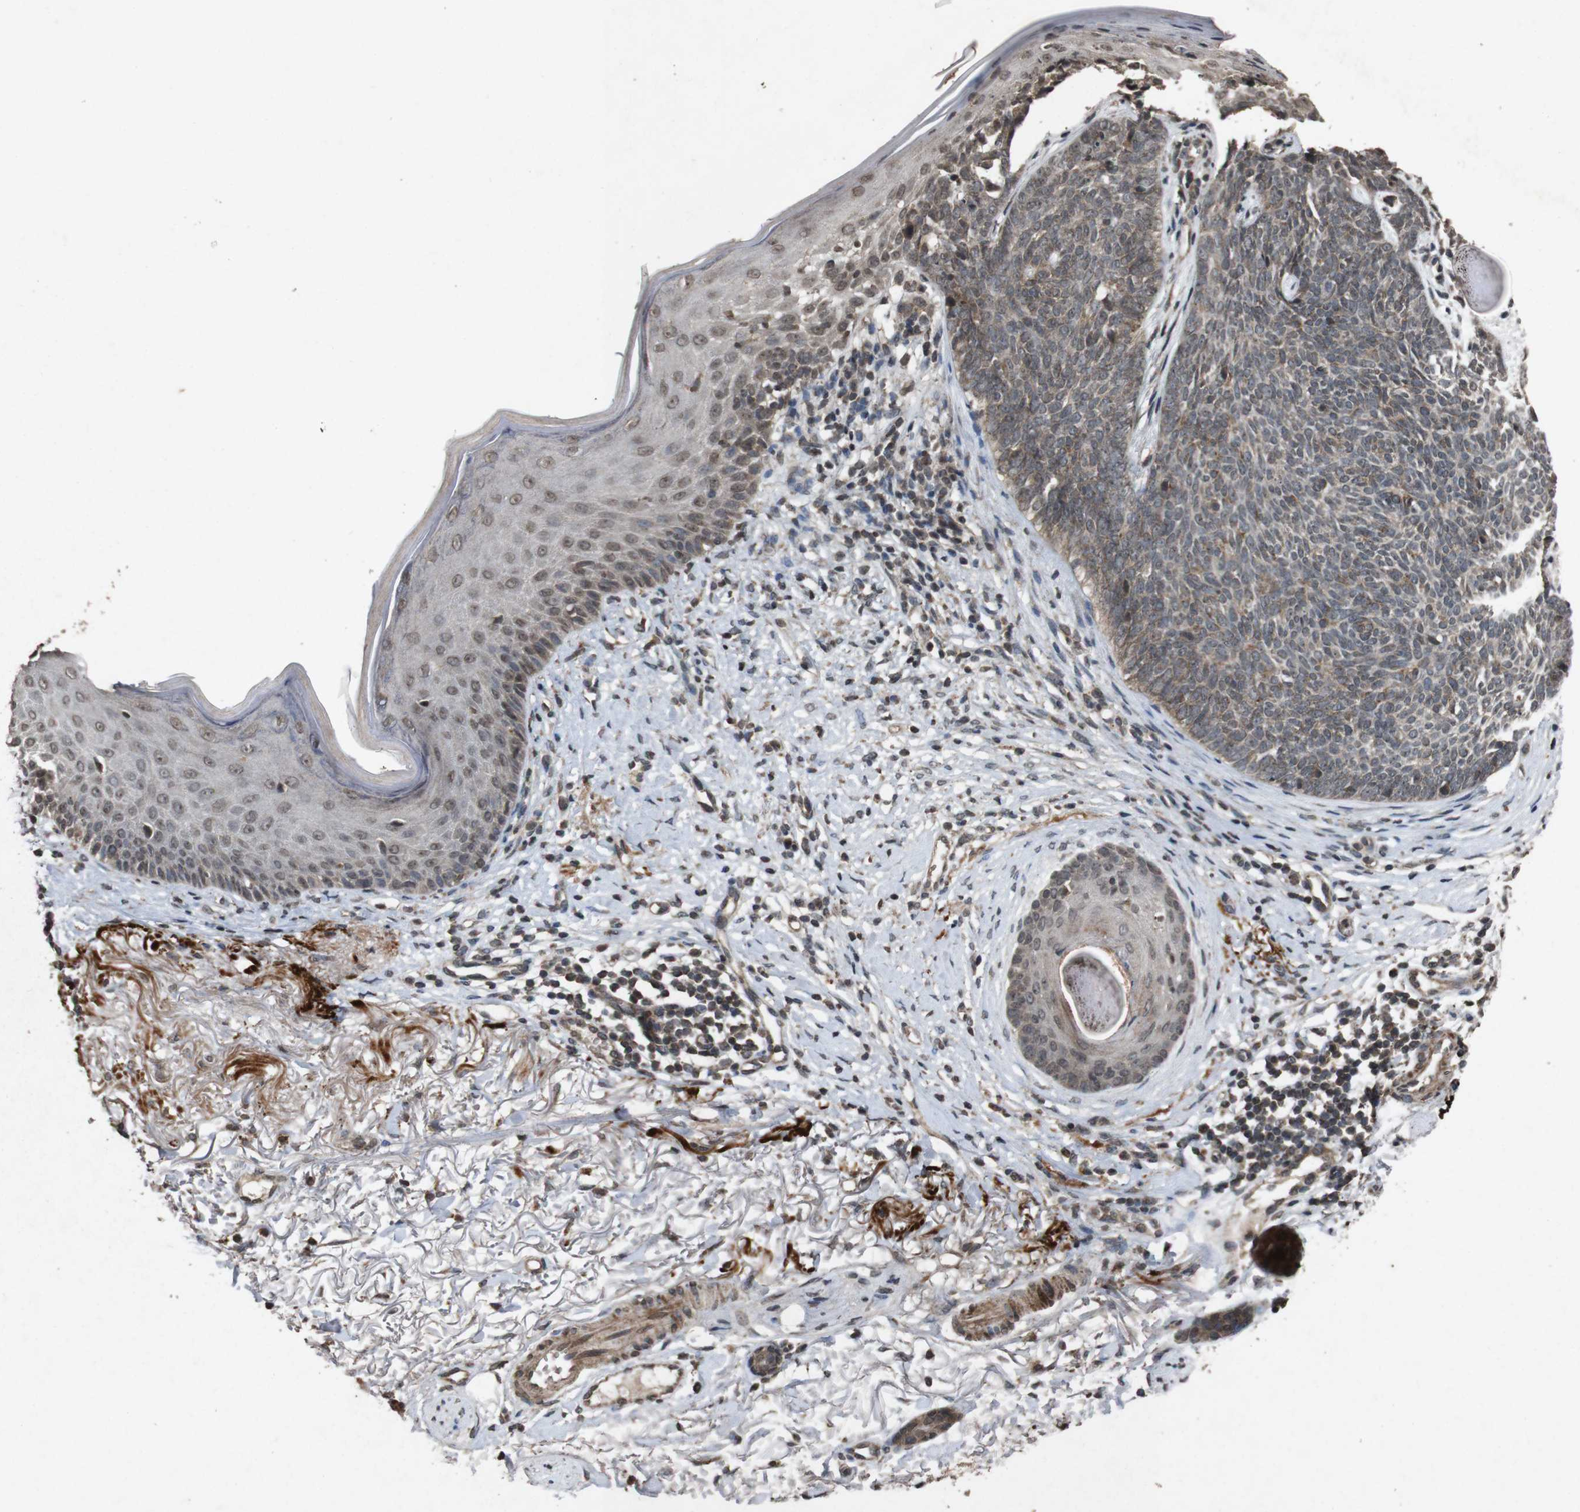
{"staining": {"intensity": "weak", "quantity": "<25%", "location": "cytoplasmic/membranous"}, "tissue": "skin cancer", "cell_type": "Tumor cells", "image_type": "cancer", "snomed": [{"axis": "morphology", "description": "Basal cell carcinoma"}, {"axis": "topography", "description": "Skin"}], "caption": "Immunohistochemistry (IHC) image of neoplastic tissue: human basal cell carcinoma (skin) stained with DAB exhibits no significant protein positivity in tumor cells. (Brightfield microscopy of DAB (3,3'-diaminobenzidine) immunohistochemistry at high magnification).", "gene": "SORL1", "patient": {"sex": "female", "age": 70}}